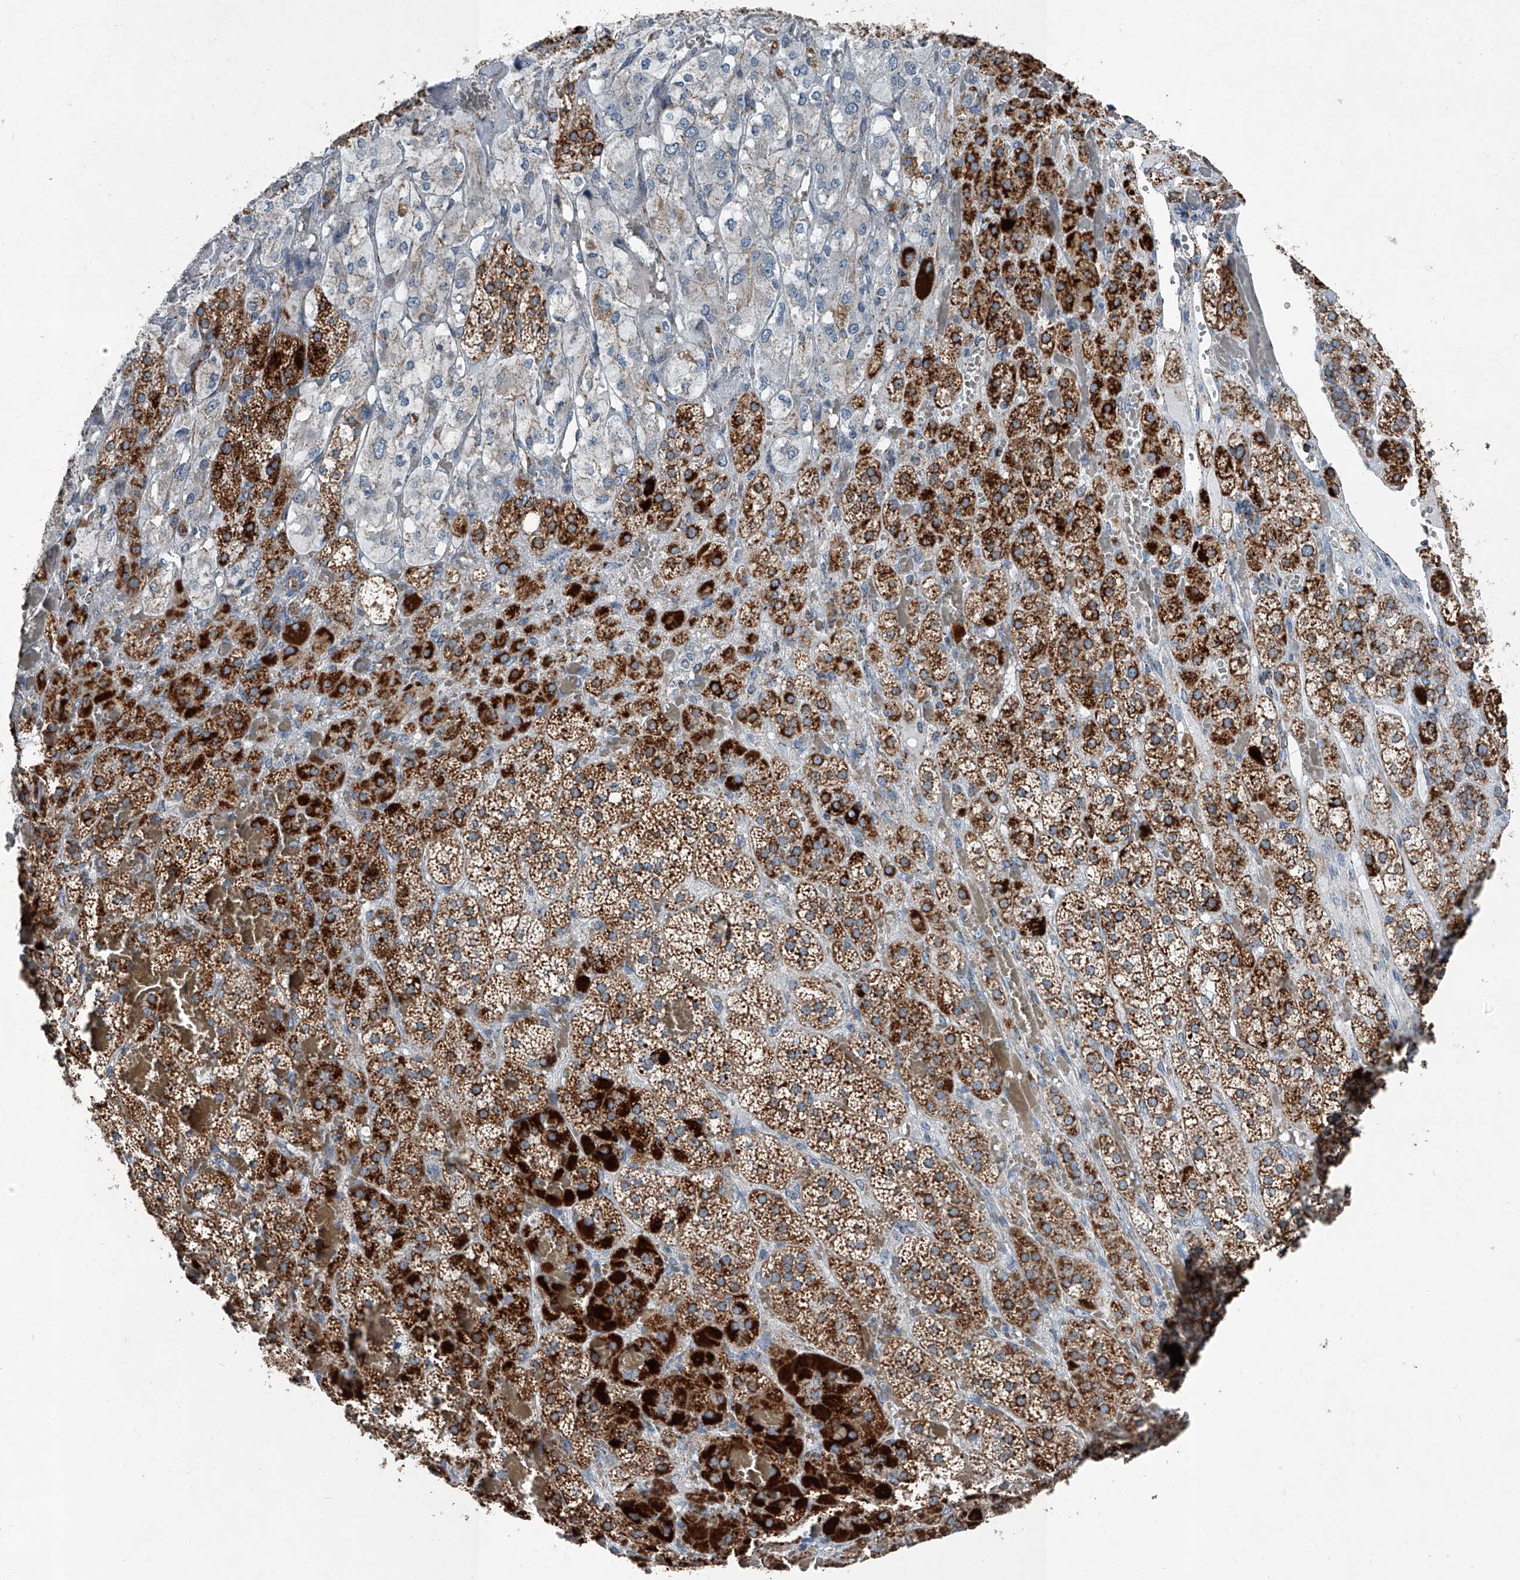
{"staining": {"intensity": "strong", "quantity": ">75%", "location": "cytoplasmic/membranous"}, "tissue": "adrenal gland", "cell_type": "Glandular cells", "image_type": "normal", "snomed": [{"axis": "morphology", "description": "Normal tissue, NOS"}, {"axis": "topography", "description": "Adrenal gland"}], "caption": "Immunohistochemistry (IHC) histopathology image of unremarkable adrenal gland stained for a protein (brown), which displays high levels of strong cytoplasmic/membranous staining in about >75% of glandular cells.", "gene": "CHRNA7", "patient": {"sex": "female", "age": 59}}